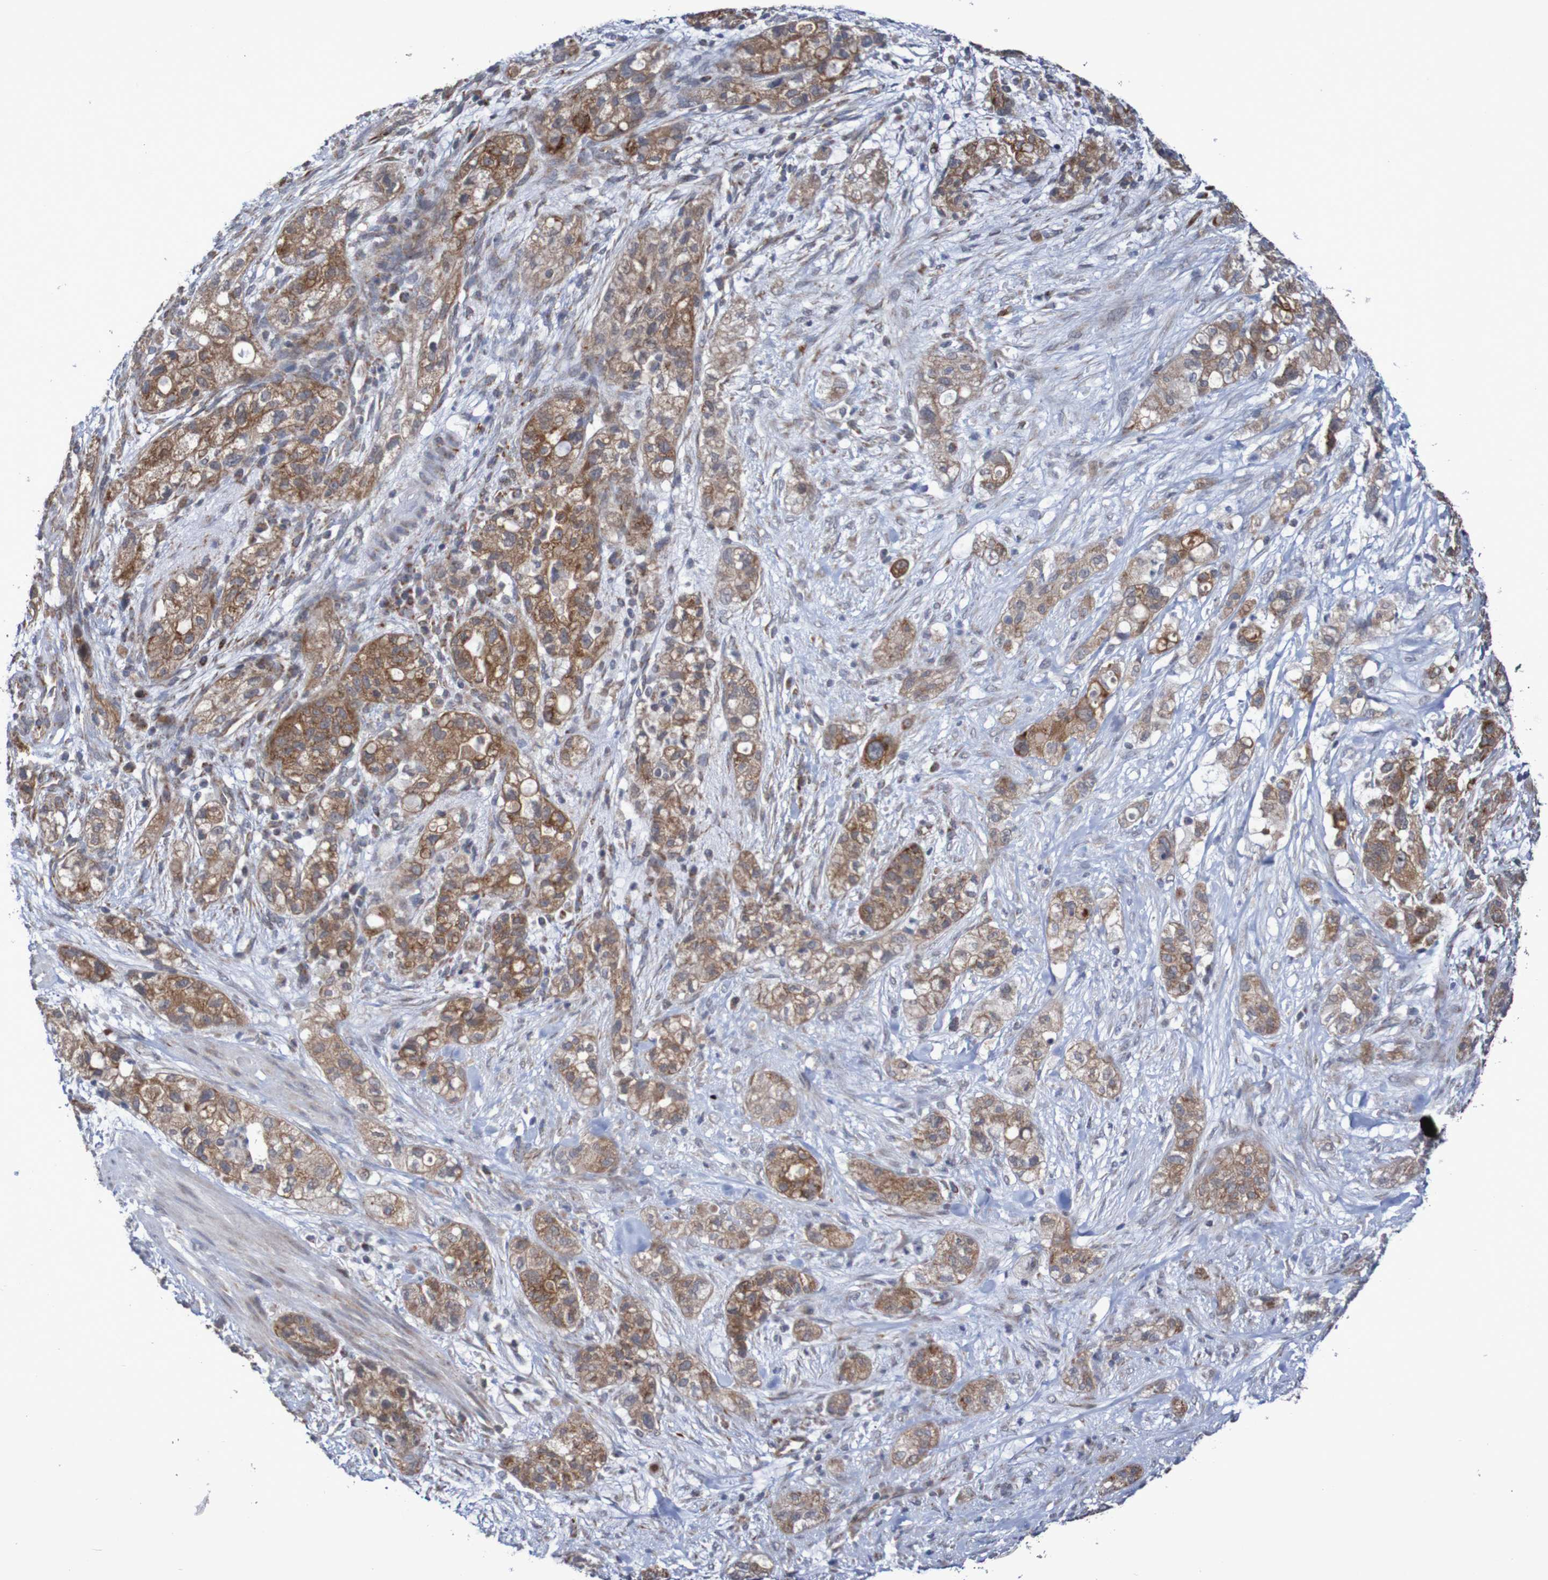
{"staining": {"intensity": "moderate", "quantity": ">75%", "location": "cytoplasmic/membranous"}, "tissue": "pancreatic cancer", "cell_type": "Tumor cells", "image_type": "cancer", "snomed": [{"axis": "morphology", "description": "Adenocarcinoma, NOS"}, {"axis": "topography", "description": "Pancreas"}], "caption": "Pancreatic adenocarcinoma stained for a protein (brown) reveals moderate cytoplasmic/membranous positive staining in about >75% of tumor cells.", "gene": "DVL1", "patient": {"sex": "female", "age": 78}}